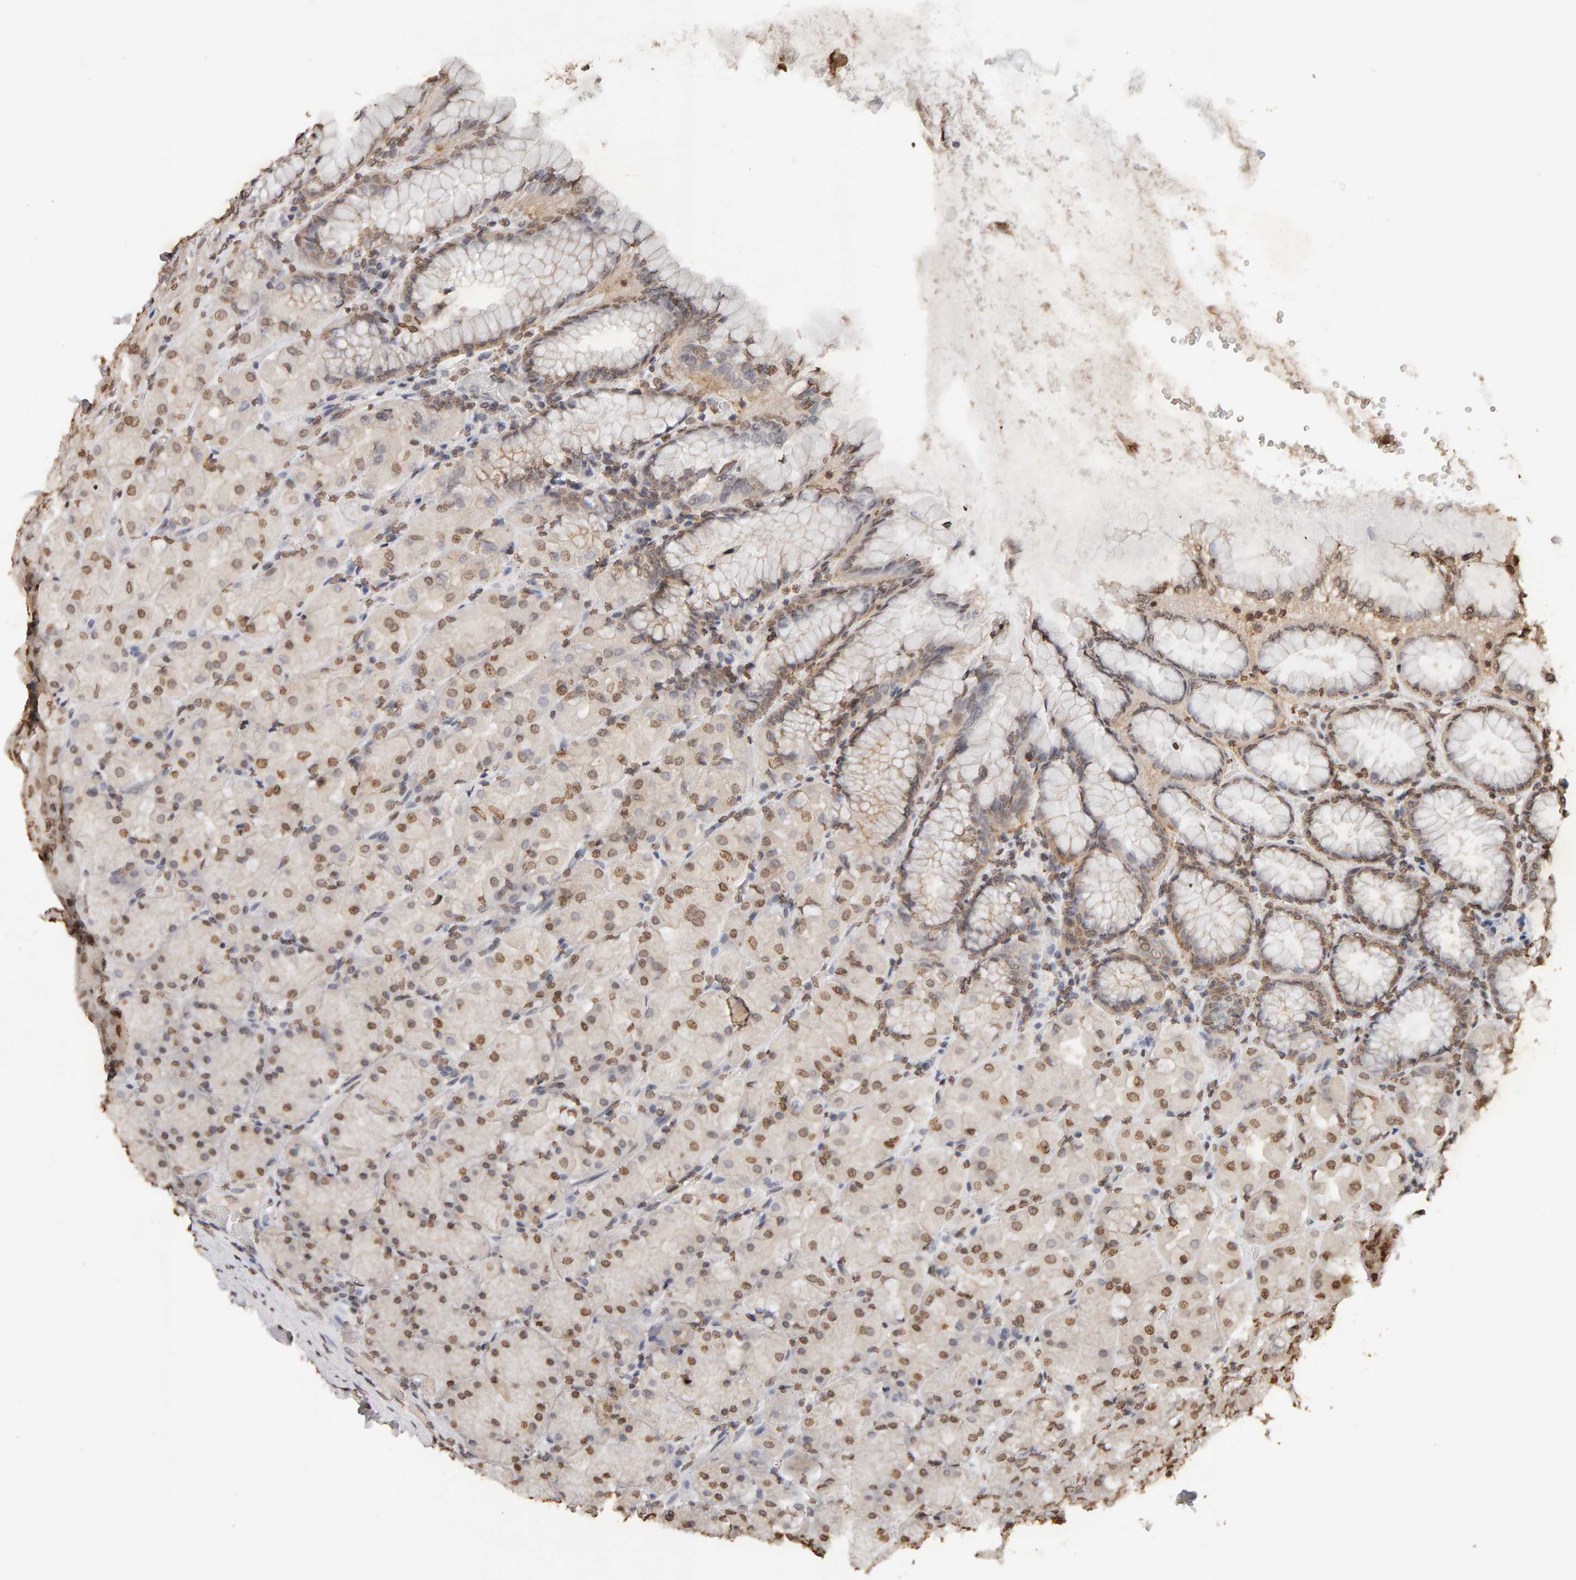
{"staining": {"intensity": "moderate", "quantity": ">75%", "location": "nuclear"}, "tissue": "stomach", "cell_type": "Glandular cells", "image_type": "normal", "snomed": [{"axis": "morphology", "description": "Normal tissue, NOS"}, {"axis": "topography", "description": "Stomach, upper"}], "caption": "A brown stain shows moderate nuclear positivity of a protein in glandular cells of normal stomach. (DAB IHC with brightfield microscopy, high magnification).", "gene": "DNAJB5", "patient": {"sex": "female", "age": 56}}